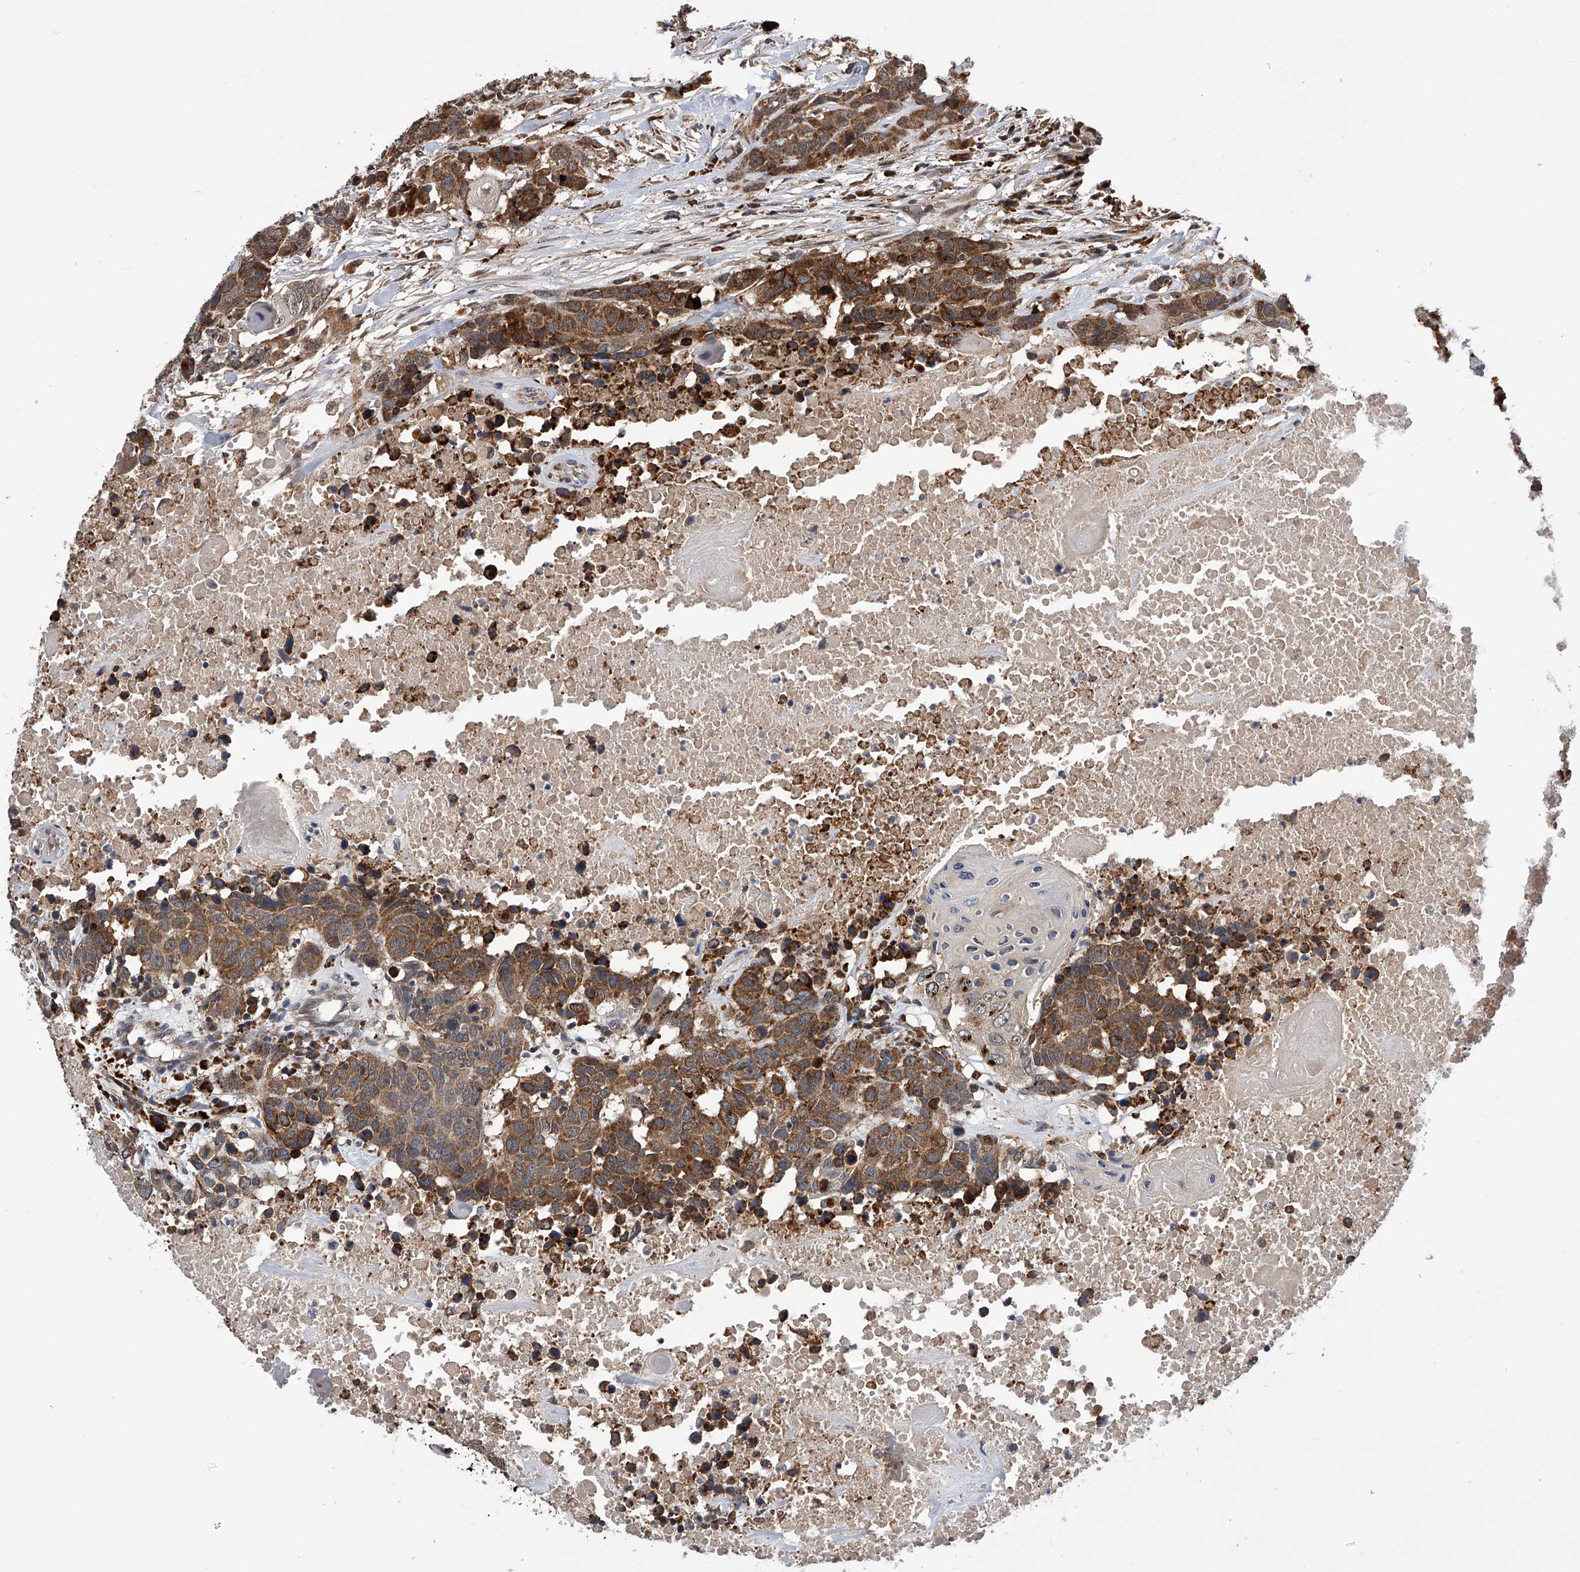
{"staining": {"intensity": "strong", "quantity": ">75%", "location": "cytoplasmic/membranous"}, "tissue": "head and neck cancer", "cell_type": "Tumor cells", "image_type": "cancer", "snomed": [{"axis": "morphology", "description": "Squamous cell carcinoma, NOS"}, {"axis": "topography", "description": "Head-Neck"}], "caption": "A brown stain shows strong cytoplasmic/membranous staining of a protein in human head and neck cancer tumor cells.", "gene": "SPOCK1", "patient": {"sex": "male", "age": 66}}